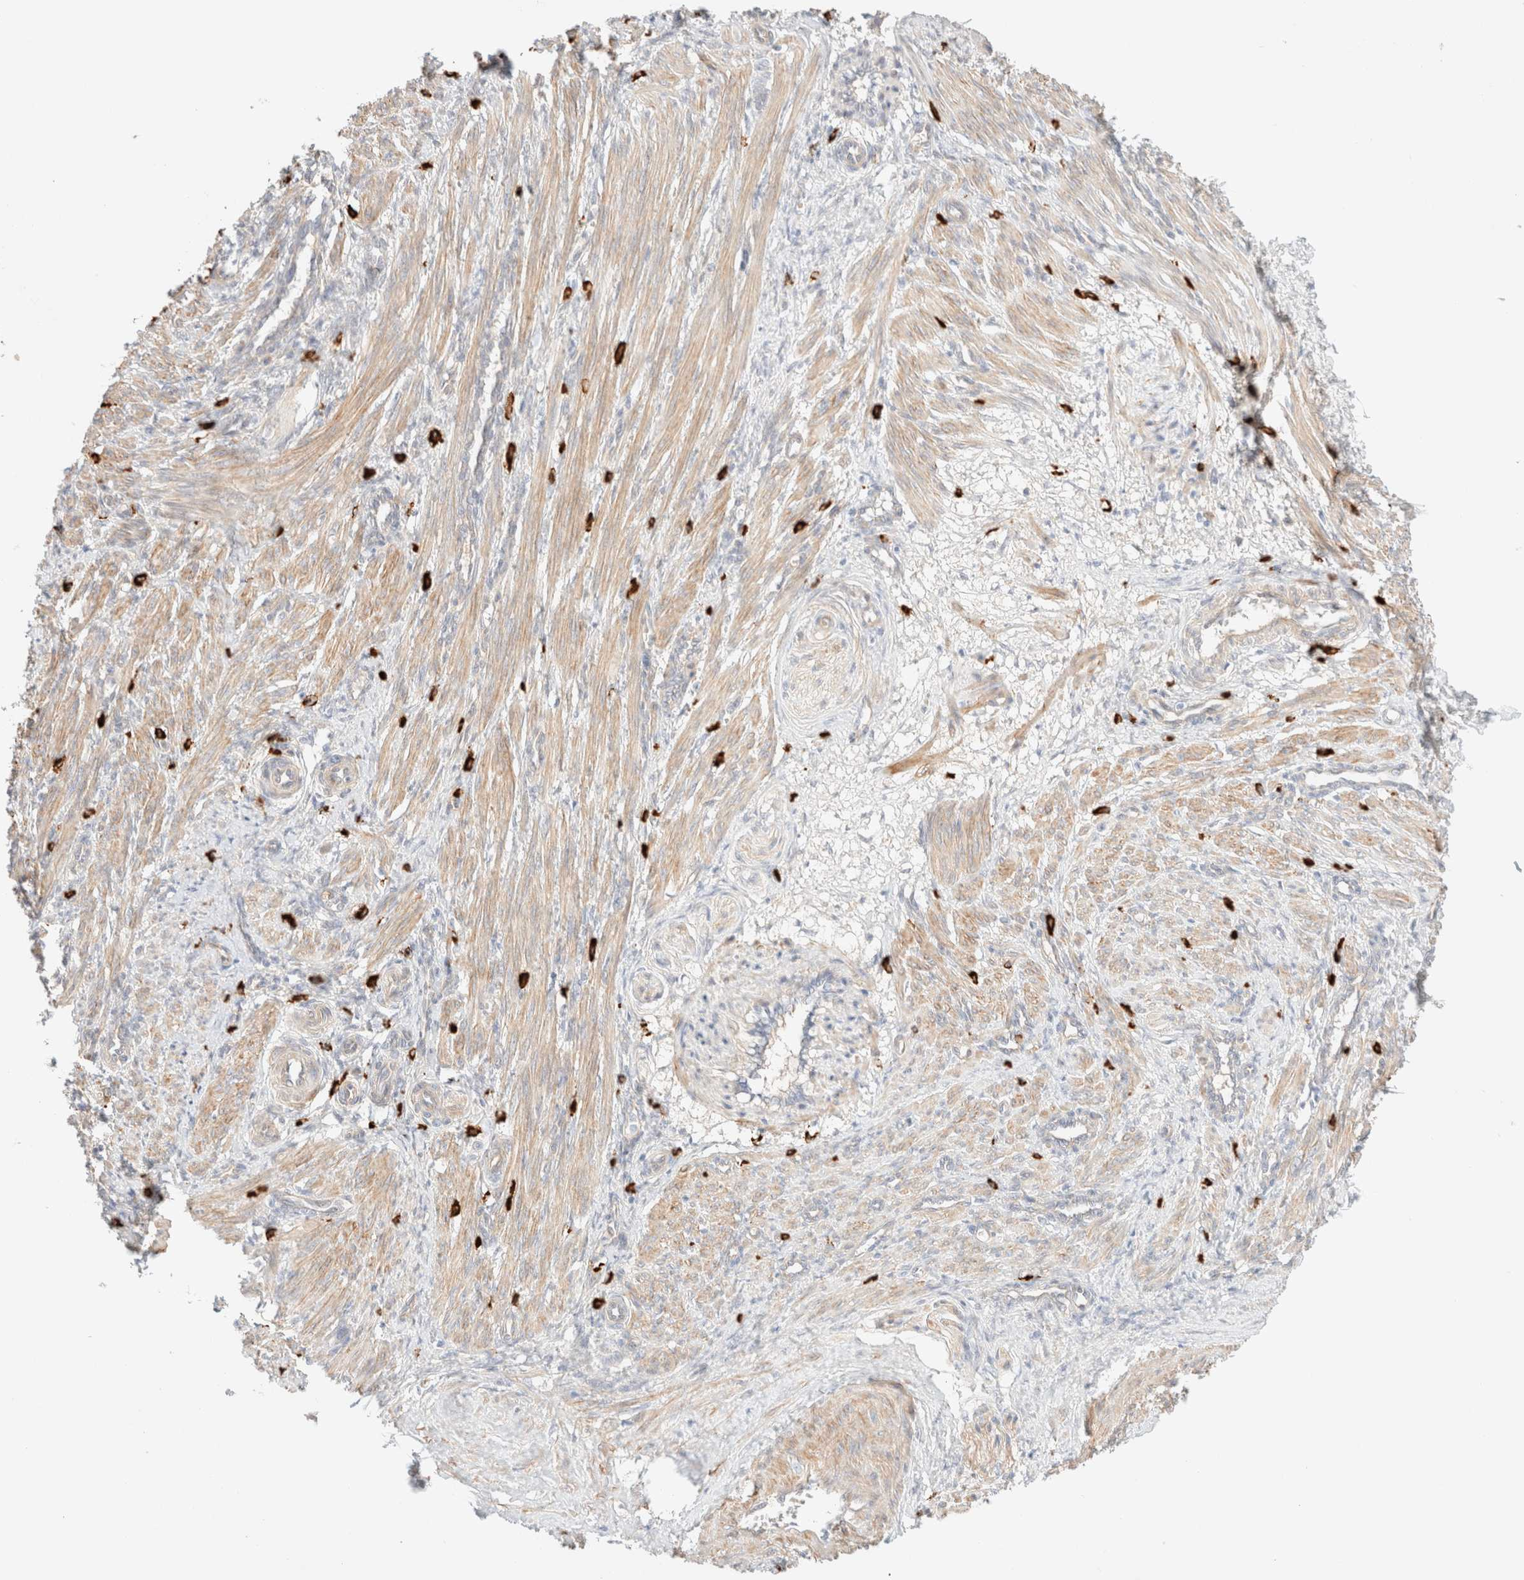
{"staining": {"intensity": "weak", "quantity": ">75%", "location": "cytoplasmic/membranous"}, "tissue": "smooth muscle", "cell_type": "Smooth muscle cells", "image_type": "normal", "snomed": [{"axis": "morphology", "description": "Normal tissue, NOS"}, {"axis": "topography", "description": "Endometrium"}], "caption": "This image reveals immunohistochemistry staining of benign human smooth muscle, with low weak cytoplasmic/membranous expression in approximately >75% of smooth muscle cells.", "gene": "NIBAN2", "patient": {"sex": "female", "age": 33}}